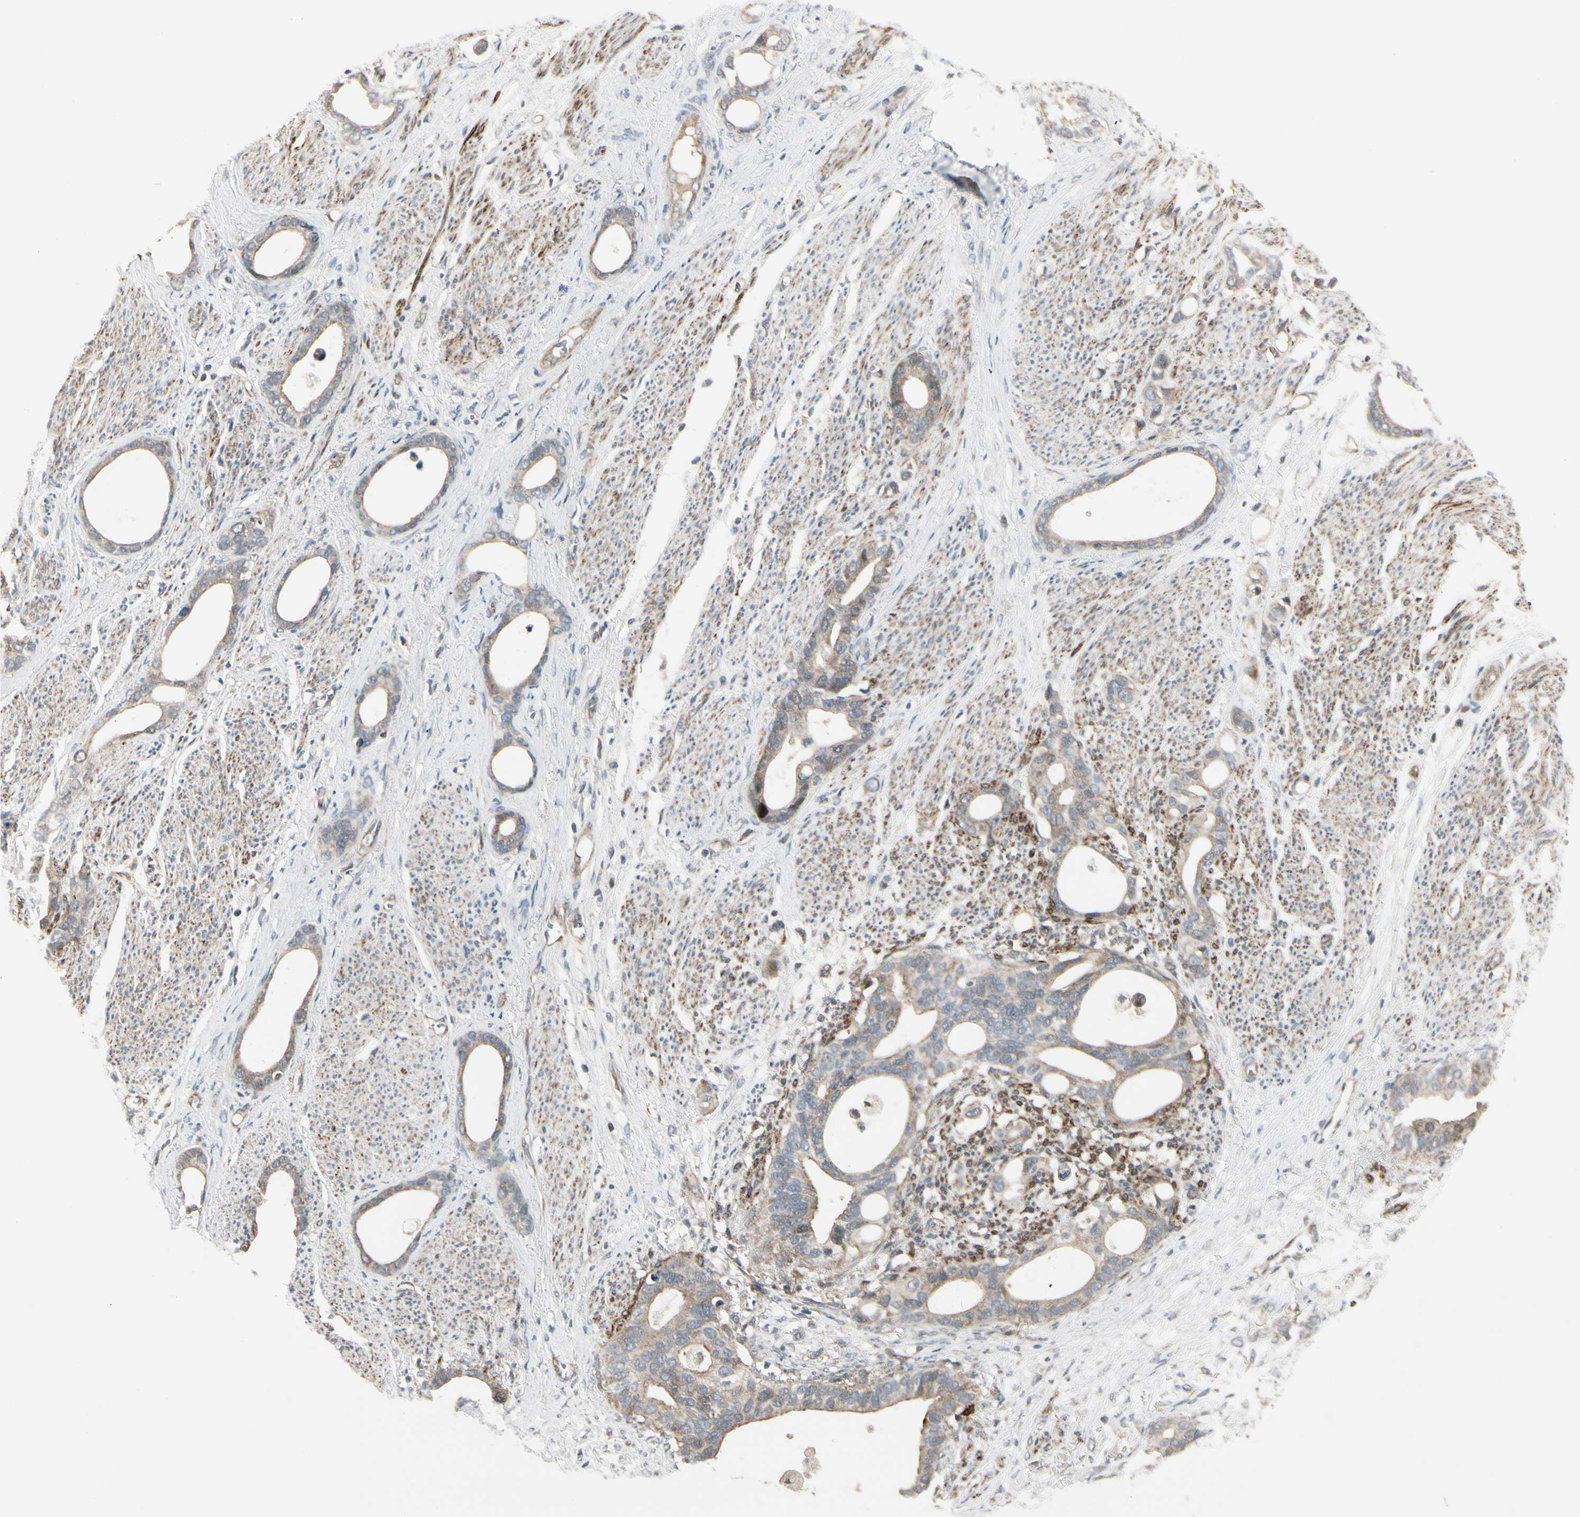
{"staining": {"intensity": "weak", "quantity": ">75%", "location": "cytoplasmic/membranous"}, "tissue": "stomach cancer", "cell_type": "Tumor cells", "image_type": "cancer", "snomed": [{"axis": "morphology", "description": "Adenocarcinoma, NOS"}, {"axis": "topography", "description": "Stomach"}], "caption": "A brown stain highlights weak cytoplasmic/membranous positivity of a protein in stomach cancer (adenocarcinoma) tumor cells. (DAB (3,3'-diaminobenzidine) = brown stain, brightfield microscopy at high magnification).", "gene": "SVBP", "patient": {"sex": "female", "age": 75}}